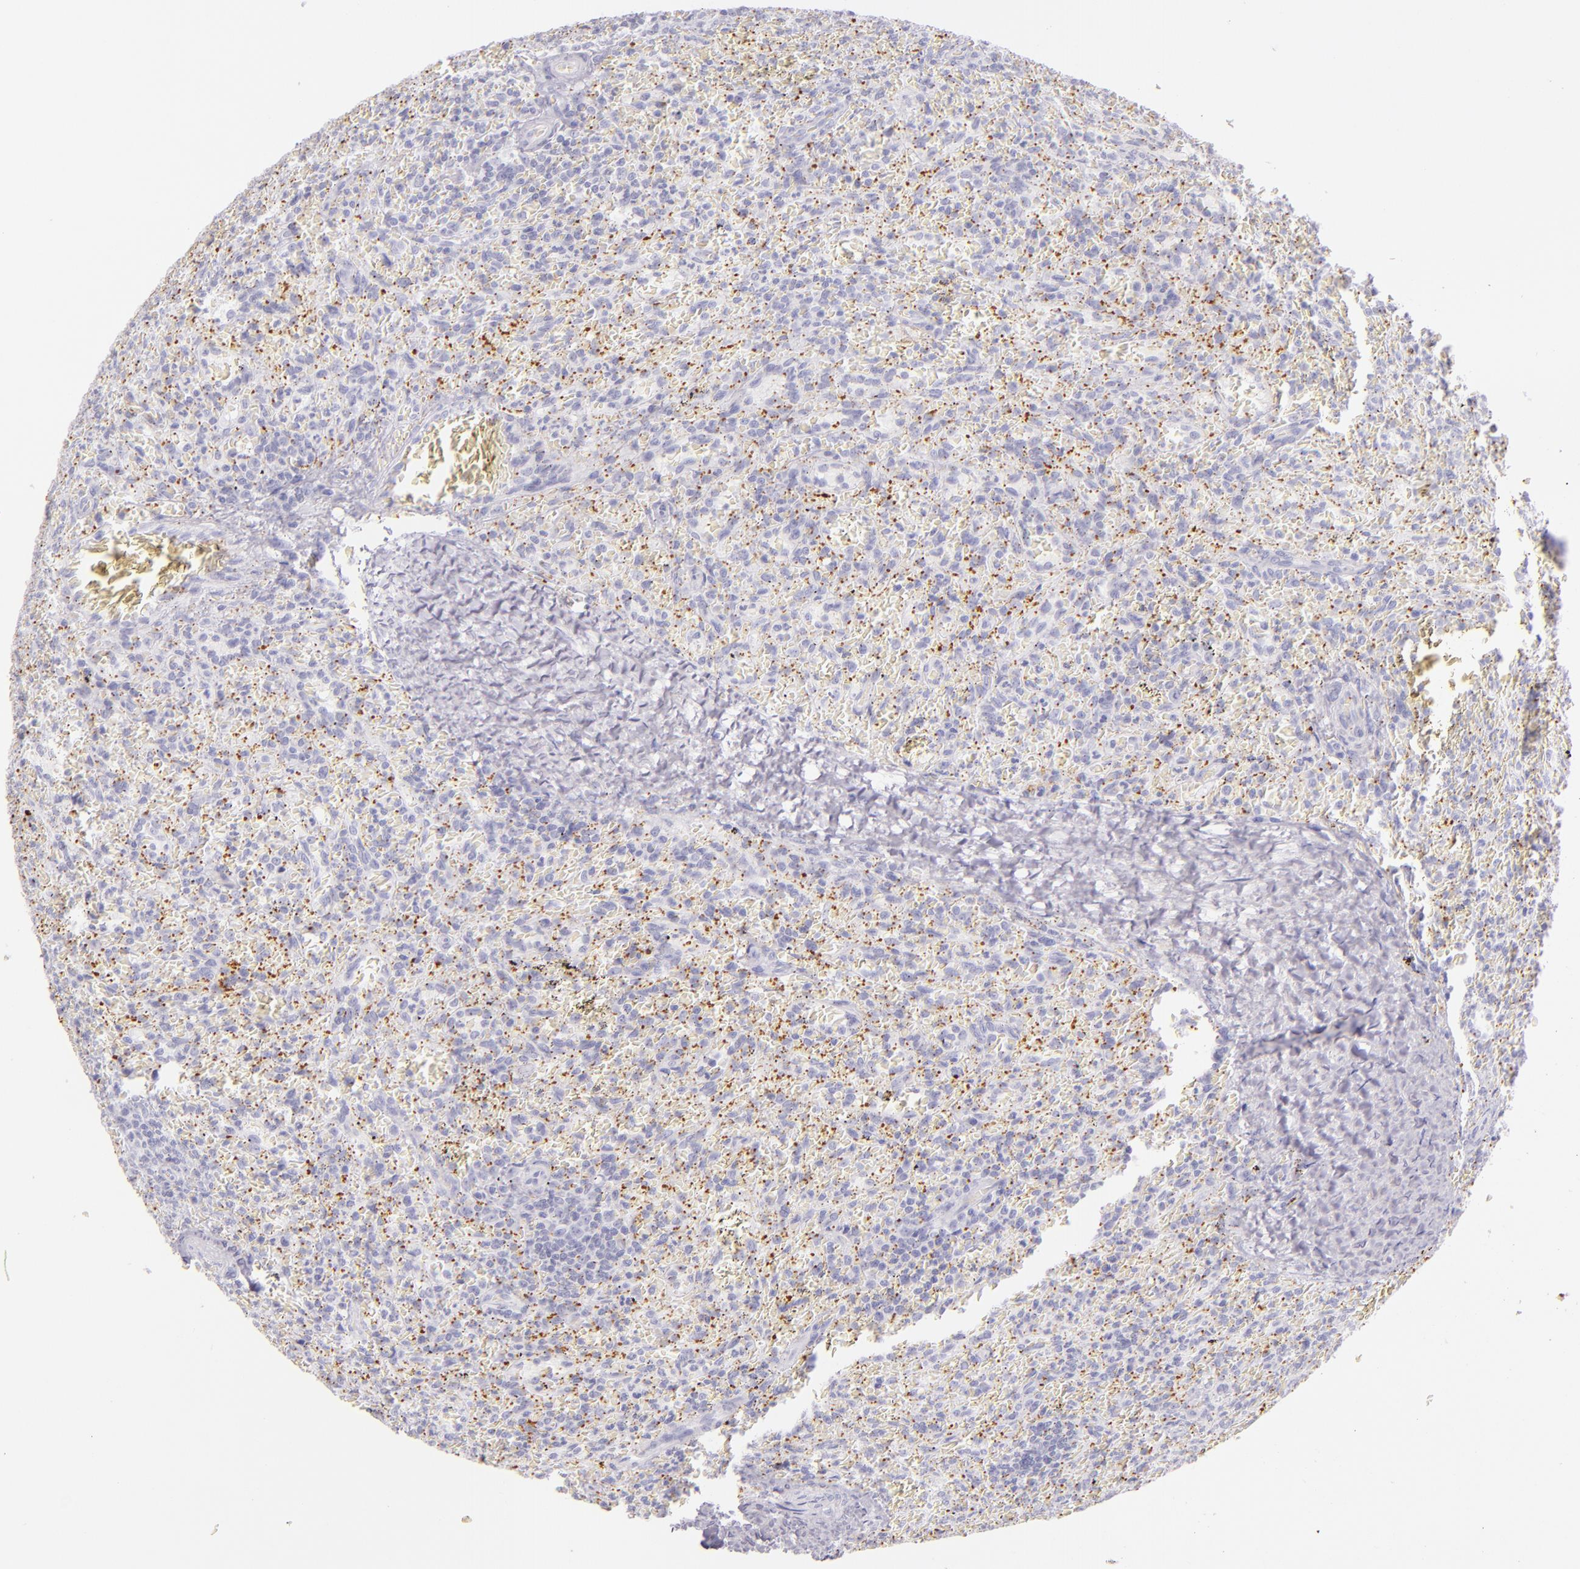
{"staining": {"intensity": "negative", "quantity": "none", "location": "none"}, "tissue": "lymphoma", "cell_type": "Tumor cells", "image_type": "cancer", "snomed": [{"axis": "morphology", "description": "Malignant lymphoma, non-Hodgkin's type, Low grade"}, {"axis": "topography", "description": "Spleen"}], "caption": "The photomicrograph shows no significant expression in tumor cells of lymphoma.", "gene": "SELP", "patient": {"sex": "female", "age": 64}}